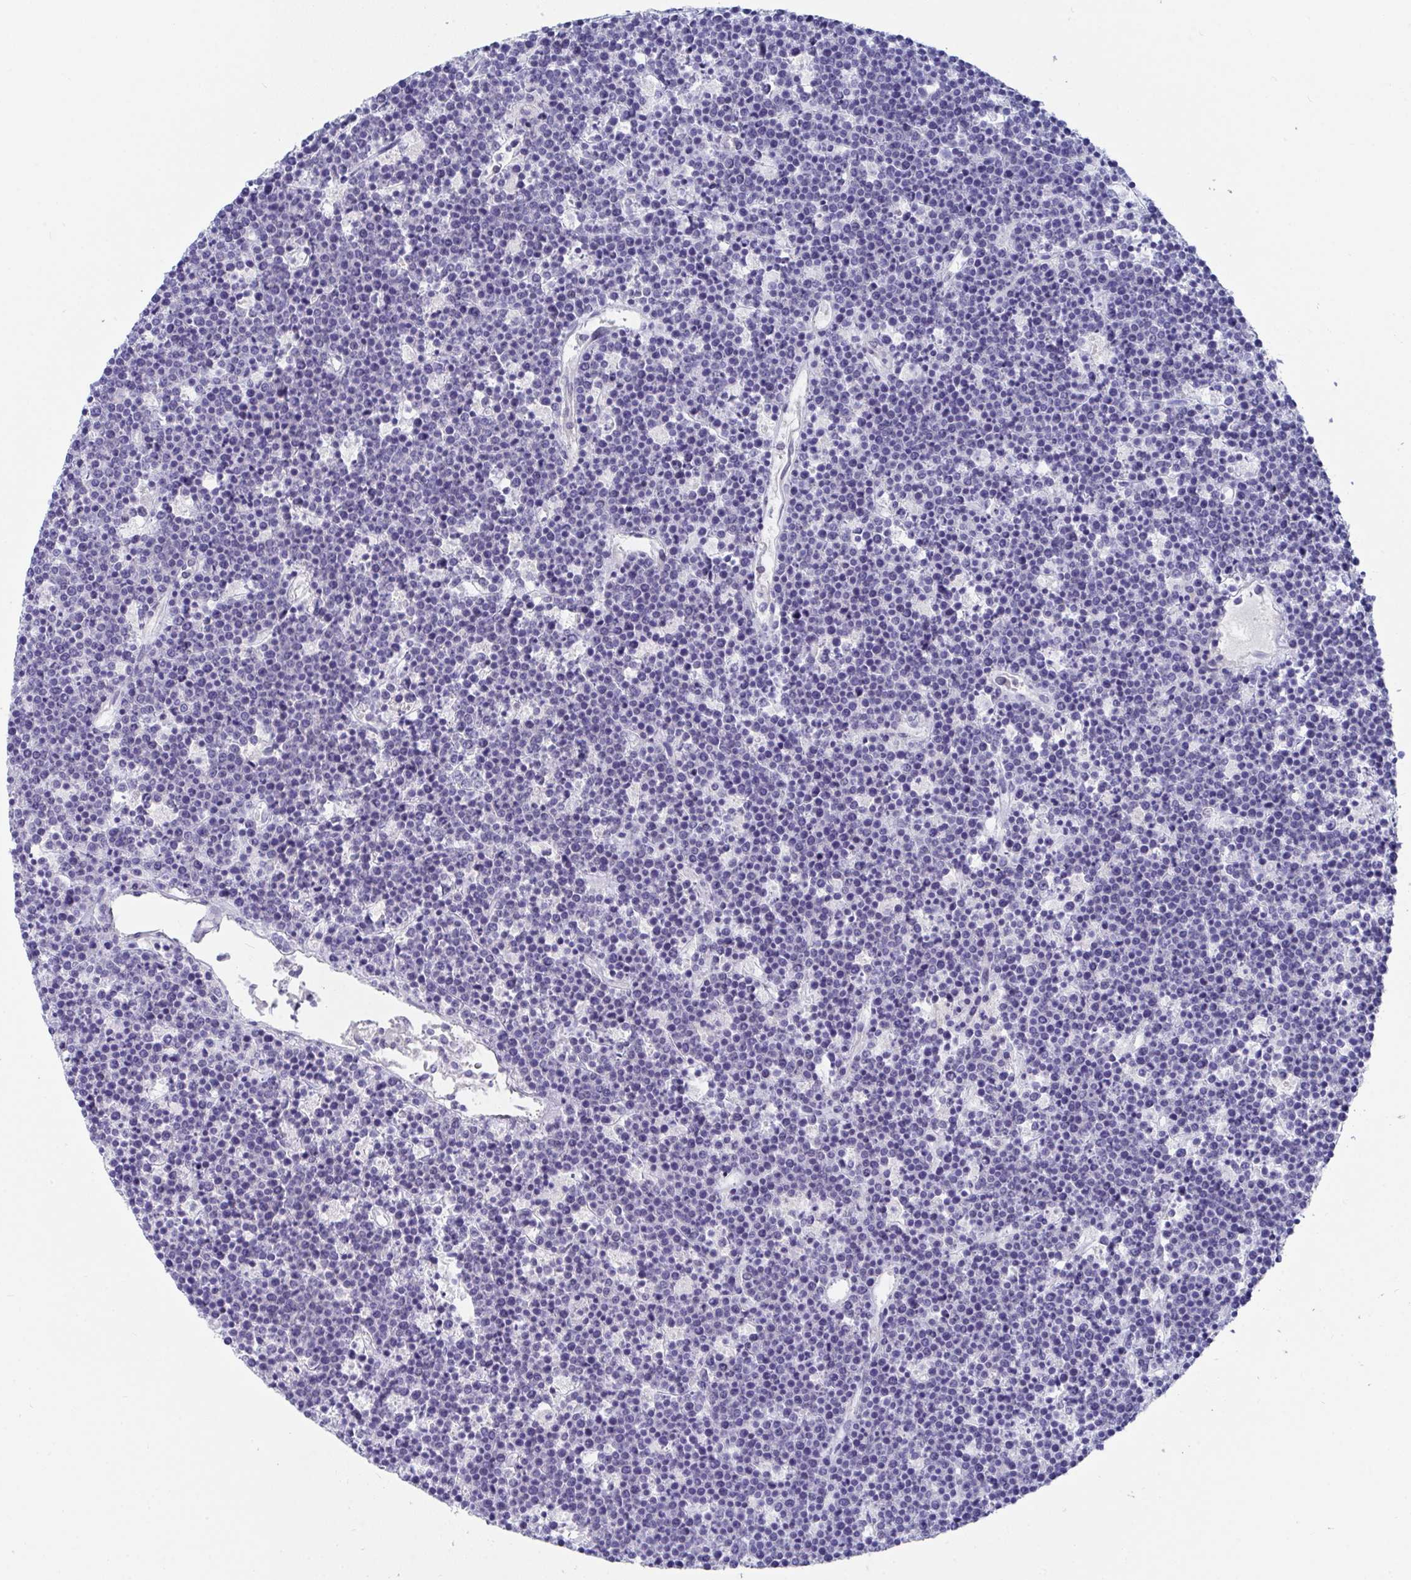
{"staining": {"intensity": "negative", "quantity": "none", "location": "none"}, "tissue": "lymphoma", "cell_type": "Tumor cells", "image_type": "cancer", "snomed": [{"axis": "morphology", "description": "Malignant lymphoma, non-Hodgkin's type, High grade"}, {"axis": "topography", "description": "Ovary"}], "caption": "The photomicrograph exhibits no staining of tumor cells in malignant lymphoma, non-Hodgkin's type (high-grade).", "gene": "DAOA", "patient": {"sex": "female", "age": 56}}